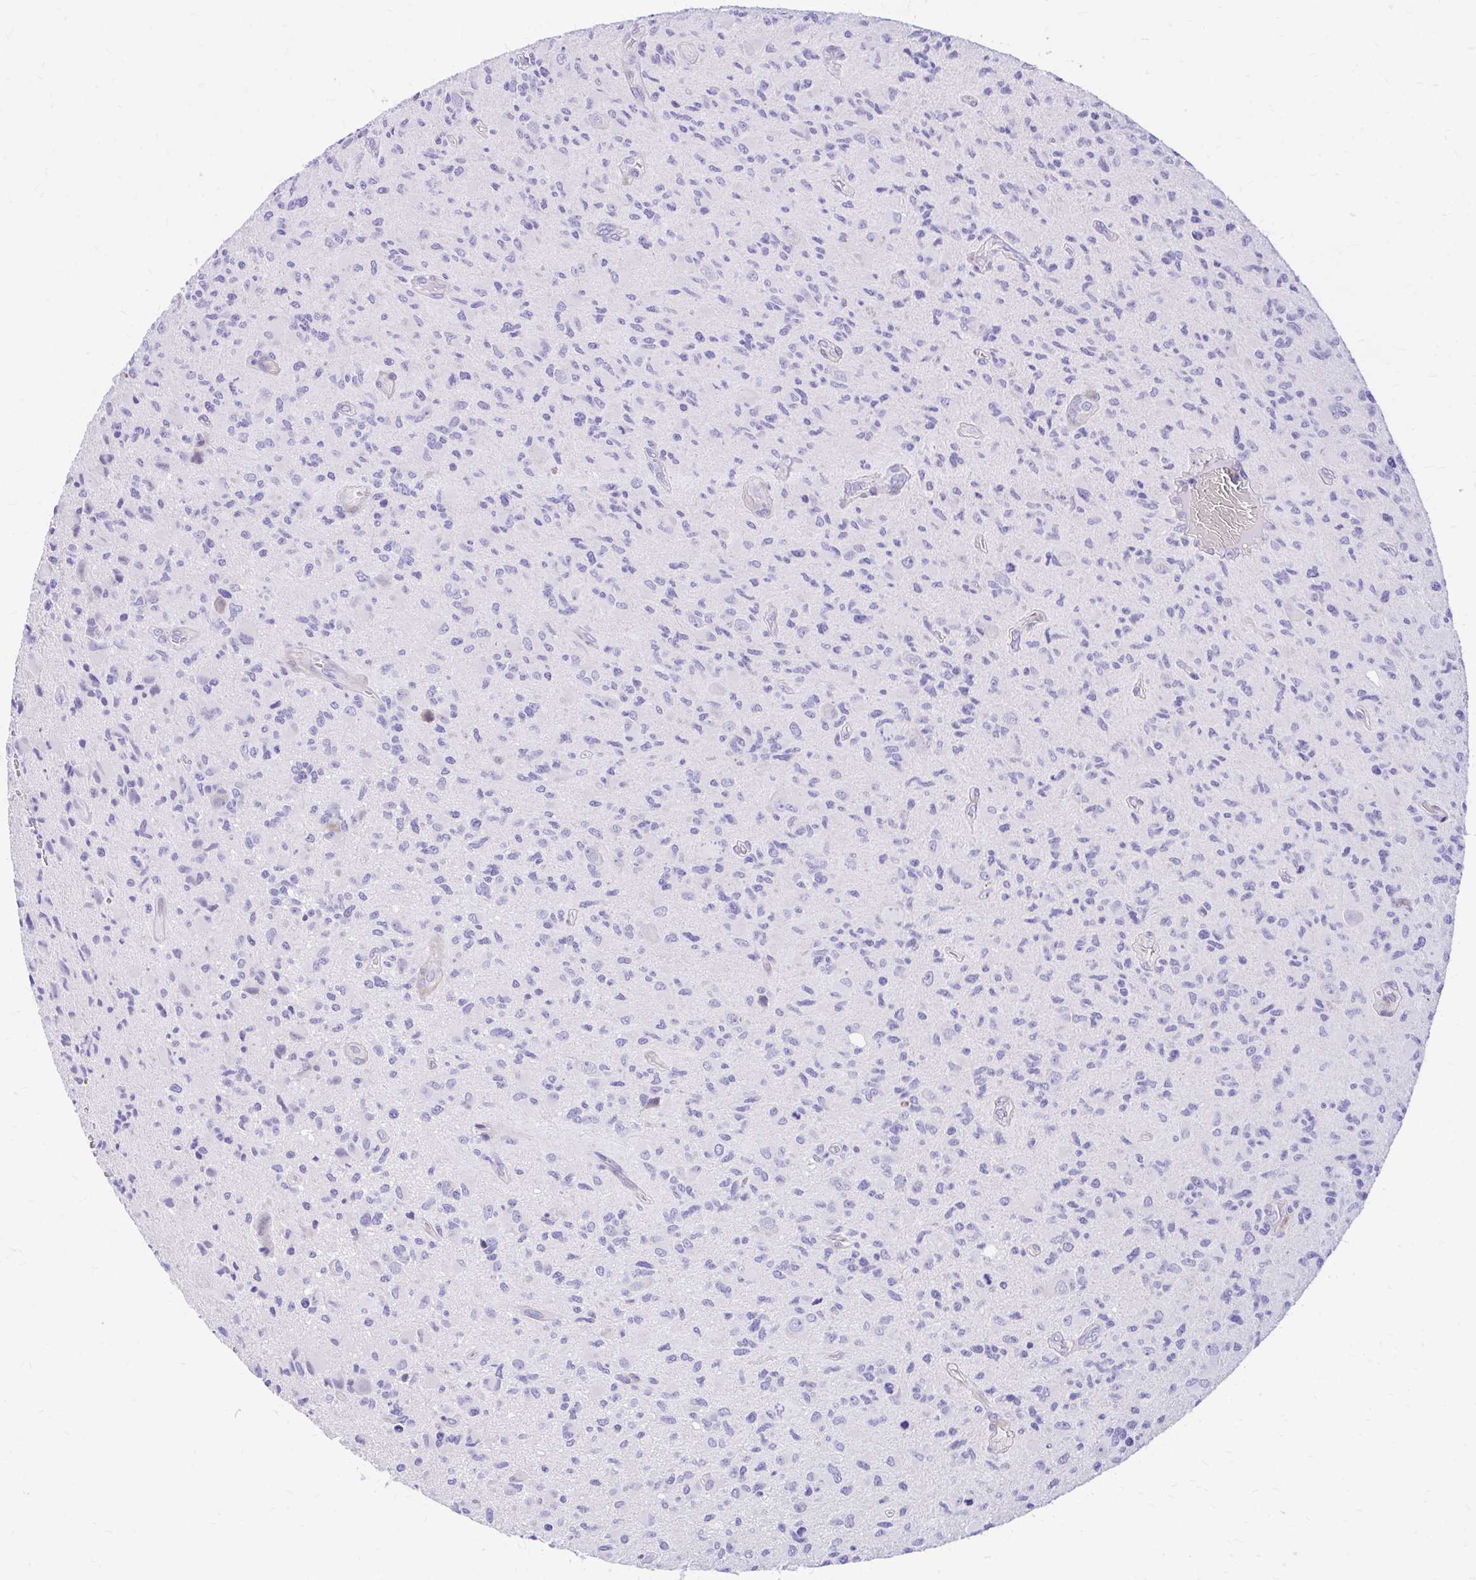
{"staining": {"intensity": "negative", "quantity": "none", "location": "none"}, "tissue": "glioma", "cell_type": "Tumor cells", "image_type": "cancer", "snomed": [{"axis": "morphology", "description": "Glioma, malignant, High grade"}, {"axis": "topography", "description": "Brain"}], "caption": "There is no significant expression in tumor cells of glioma.", "gene": "ADAMTSL1", "patient": {"sex": "female", "age": 65}}